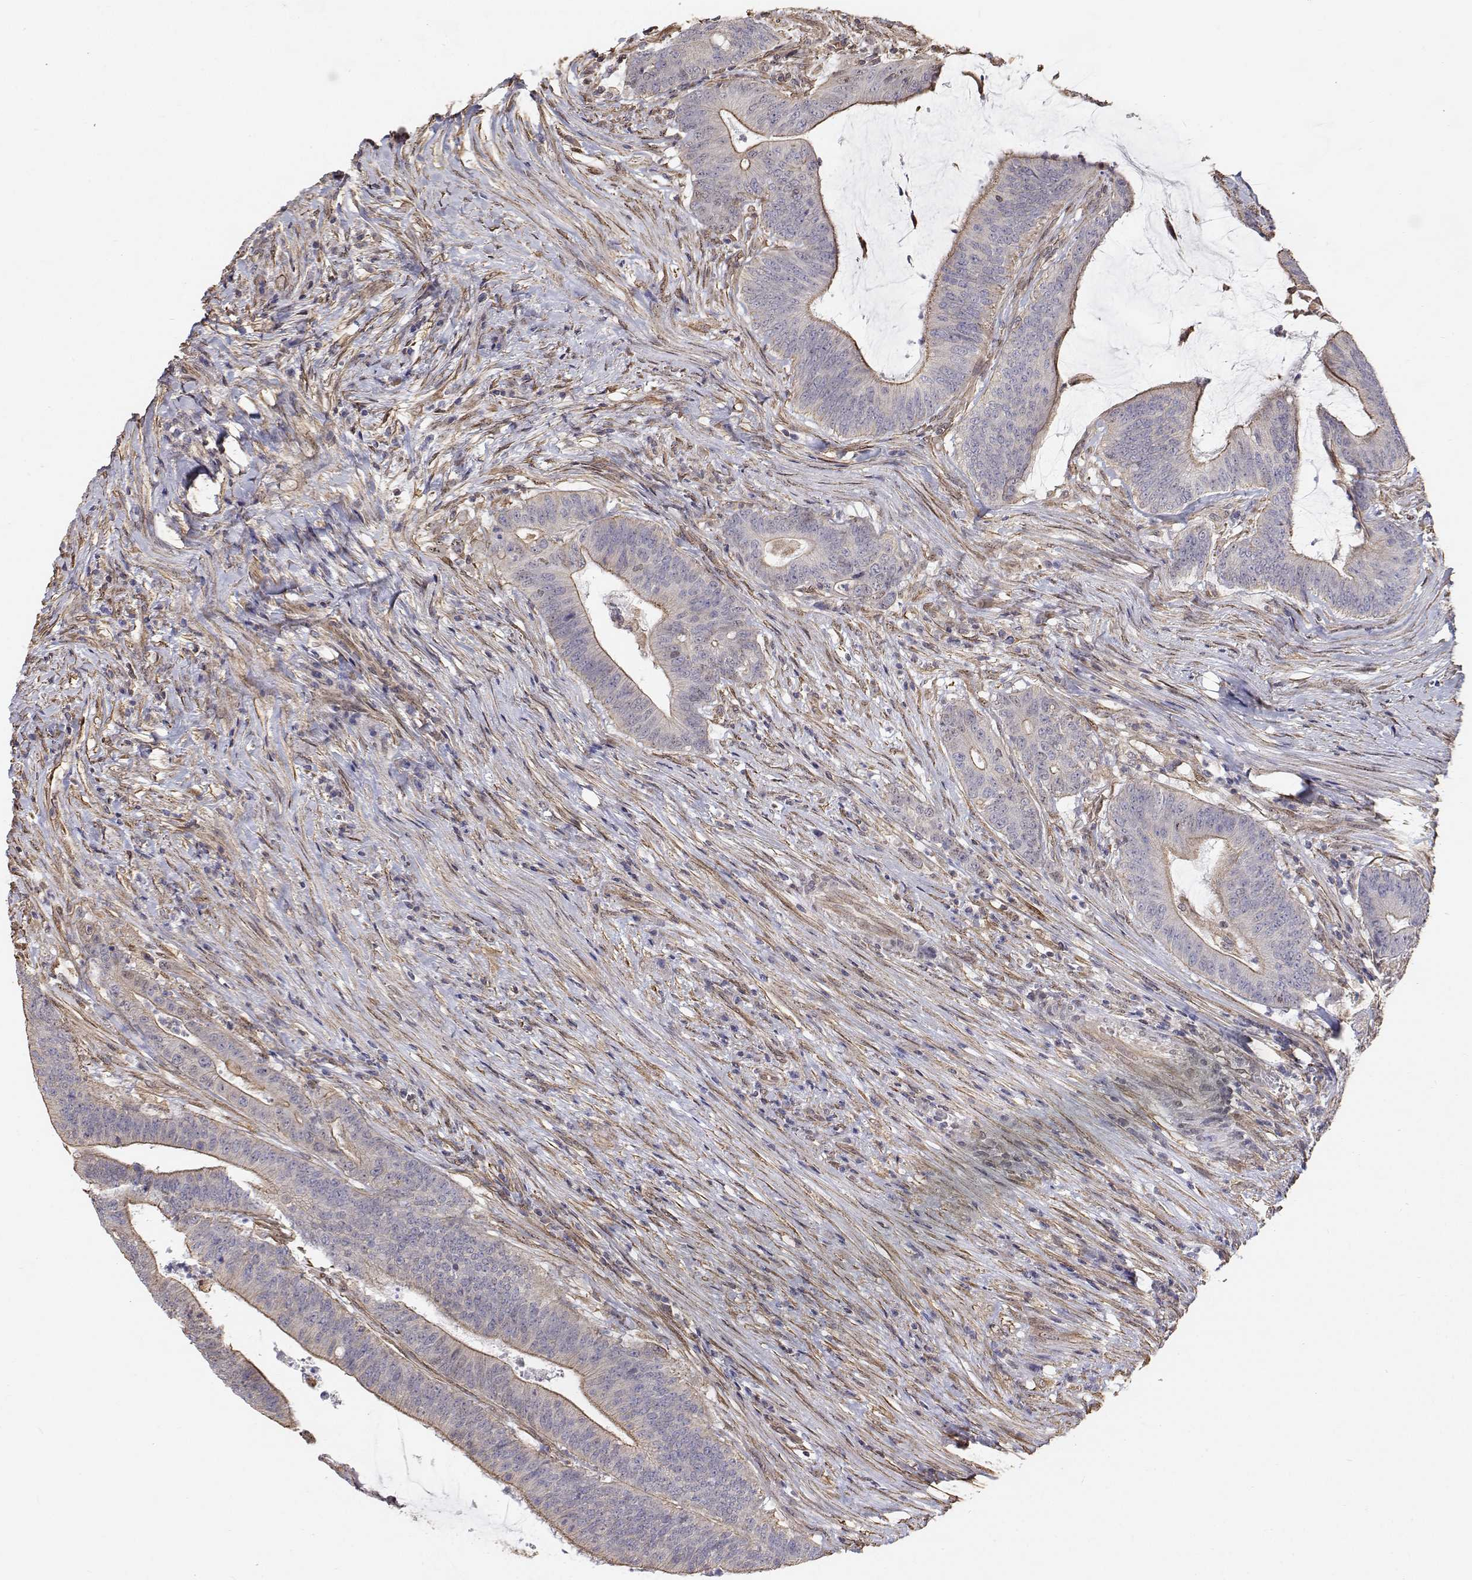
{"staining": {"intensity": "weak", "quantity": "25%-75%", "location": "cytoplasmic/membranous"}, "tissue": "colorectal cancer", "cell_type": "Tumor cells", "image_type": "cancer", "snomed": [{"axis": "morphology", "description": "Adenocarcinoma, NOS"}, {"axis": "topography", "description": "Colon"}], "caption": "Tumor cells show weak cytoplasmic/membranous expression in approximately 25%-75% of cells in colorectal adenocarcinoma.", "gene": "GSDMA", "patient": {"sex": "female", "age": 43}}